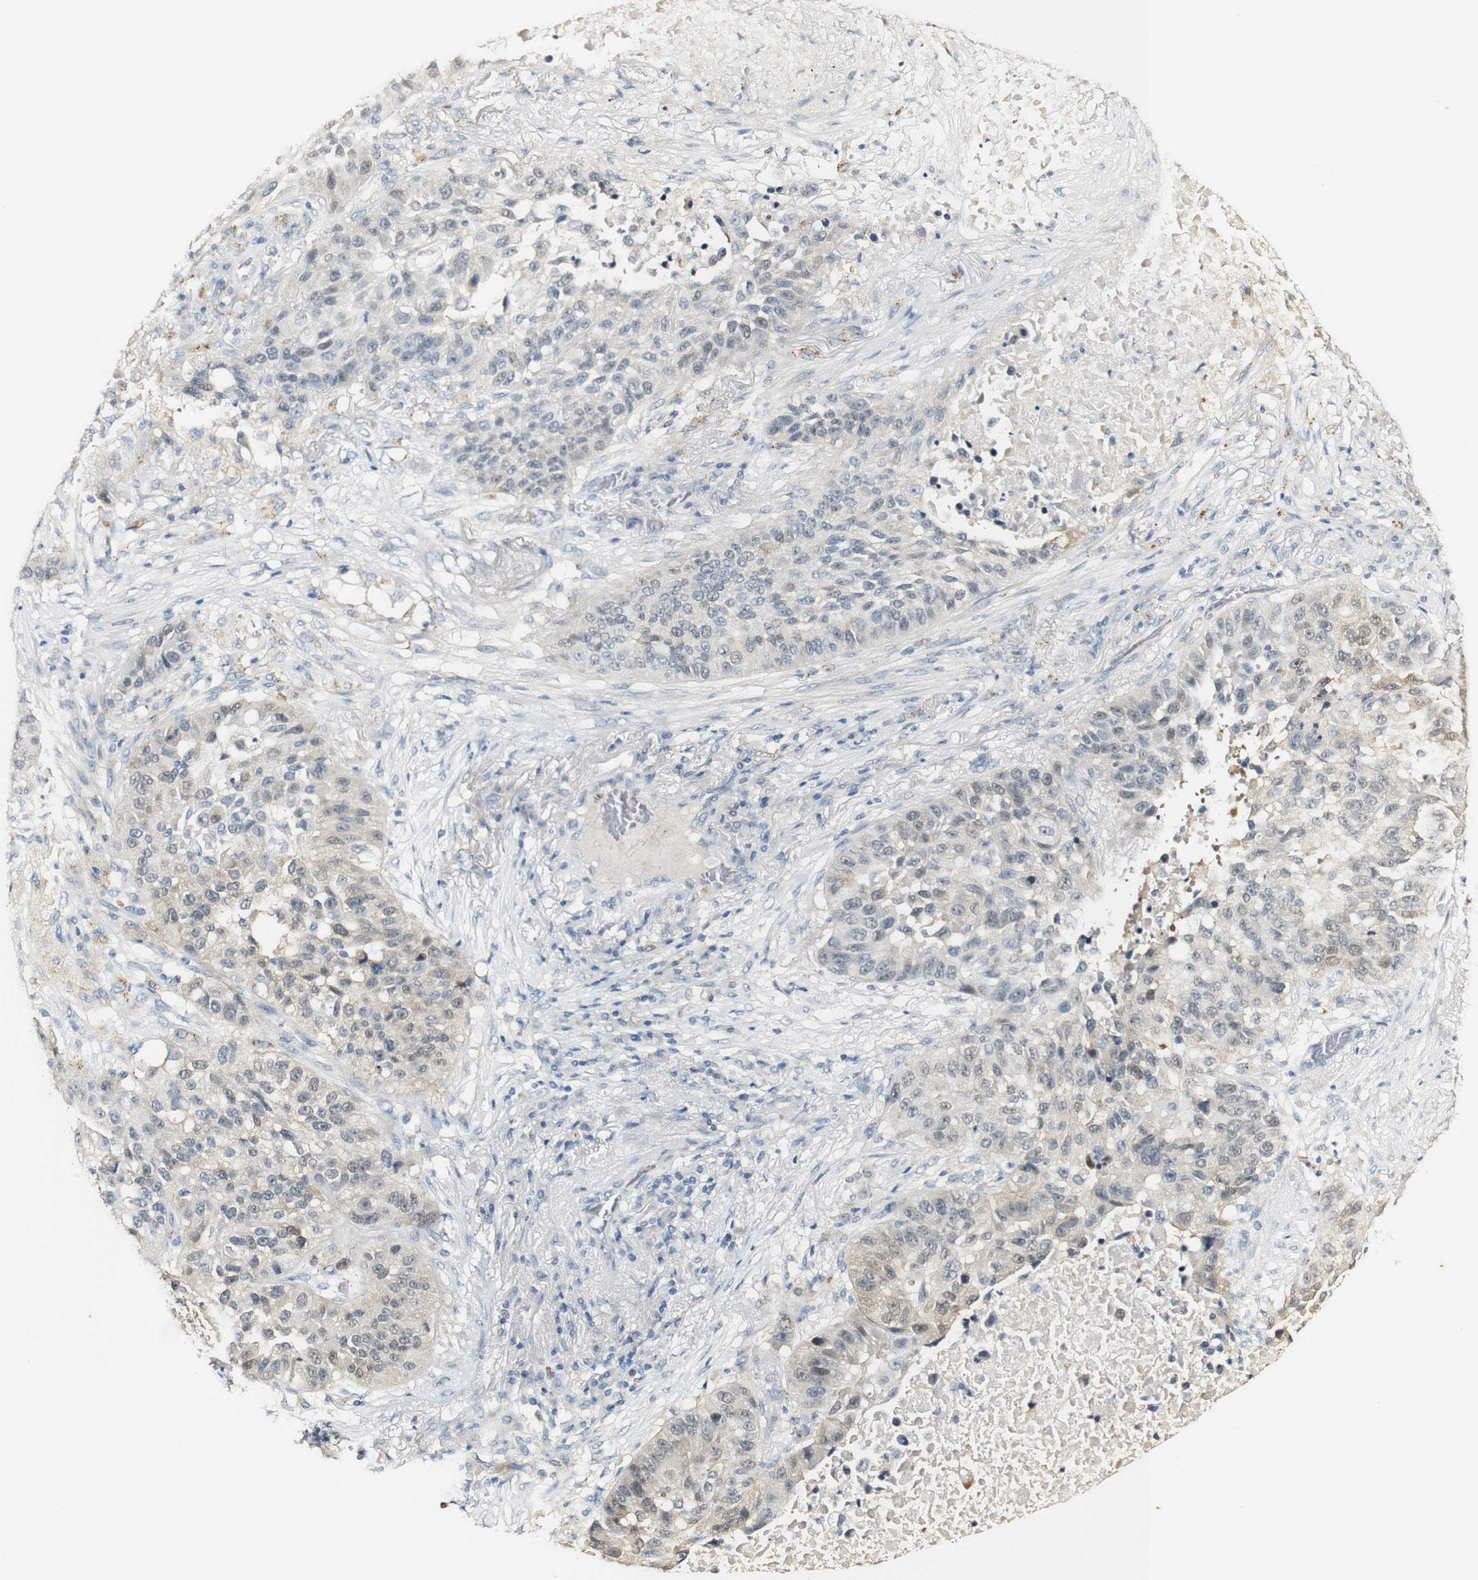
{"staining": {"intensity": "weak", "quantity": "<25%", "location": "cytoplasmic/membranous,nuclear"}, "tissue": "lung cancer", "cell_type": "Tumor cells", "image_type": "cancer", "snomed": [{"axis": "morphology", "description": "Squamous cell carcinoma, NOS"}, {"axis": "topography", "description": "Lung"}], "caption": "An image of human squamous cell carcinoma (lung) is negative for staining in tumor cells.", "gene": "SYT7", "patient": {"sex": "male", "age": 57}}